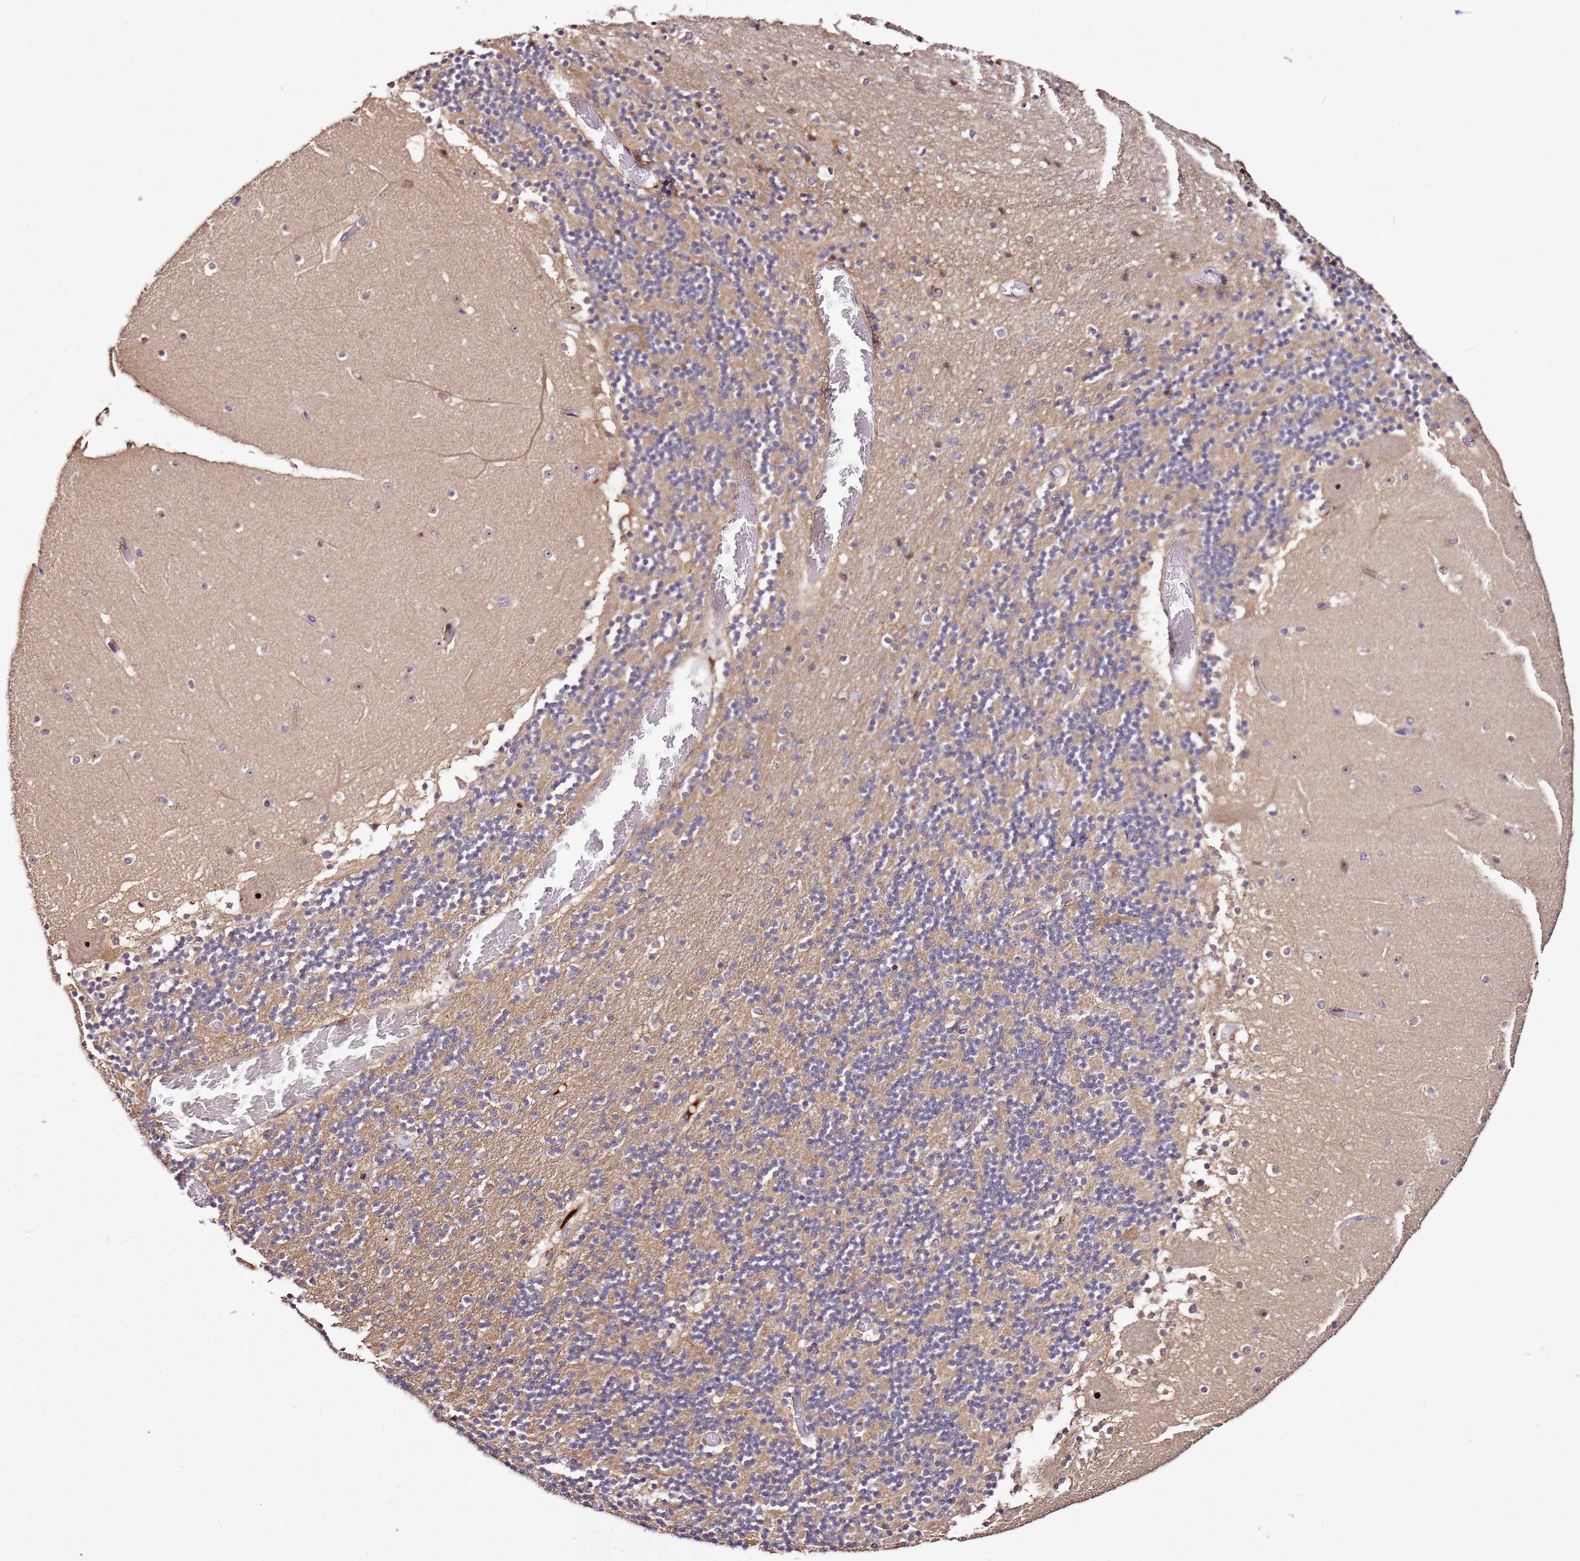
{"staining": {"intensity": "moderate", "quantity": "25%-75%", "location": "cytoplasmic/membranous"}, "tissue": "cerebellum", "cell_type": "Cells in granular layer", "image_type": "normal", "snomed": [{"axis": "morphology", "description": "Normal tissue, NOS"}, {"axis": "topography", "description": "Cerebellum"}], "caption": "Moderate cytoplasmic/membranous staining is seen in about 25%-75% of cells in granular layer in benign cerebellum.", "gene": "DDX27", "patient": {"sex": "female", "age": 28}}